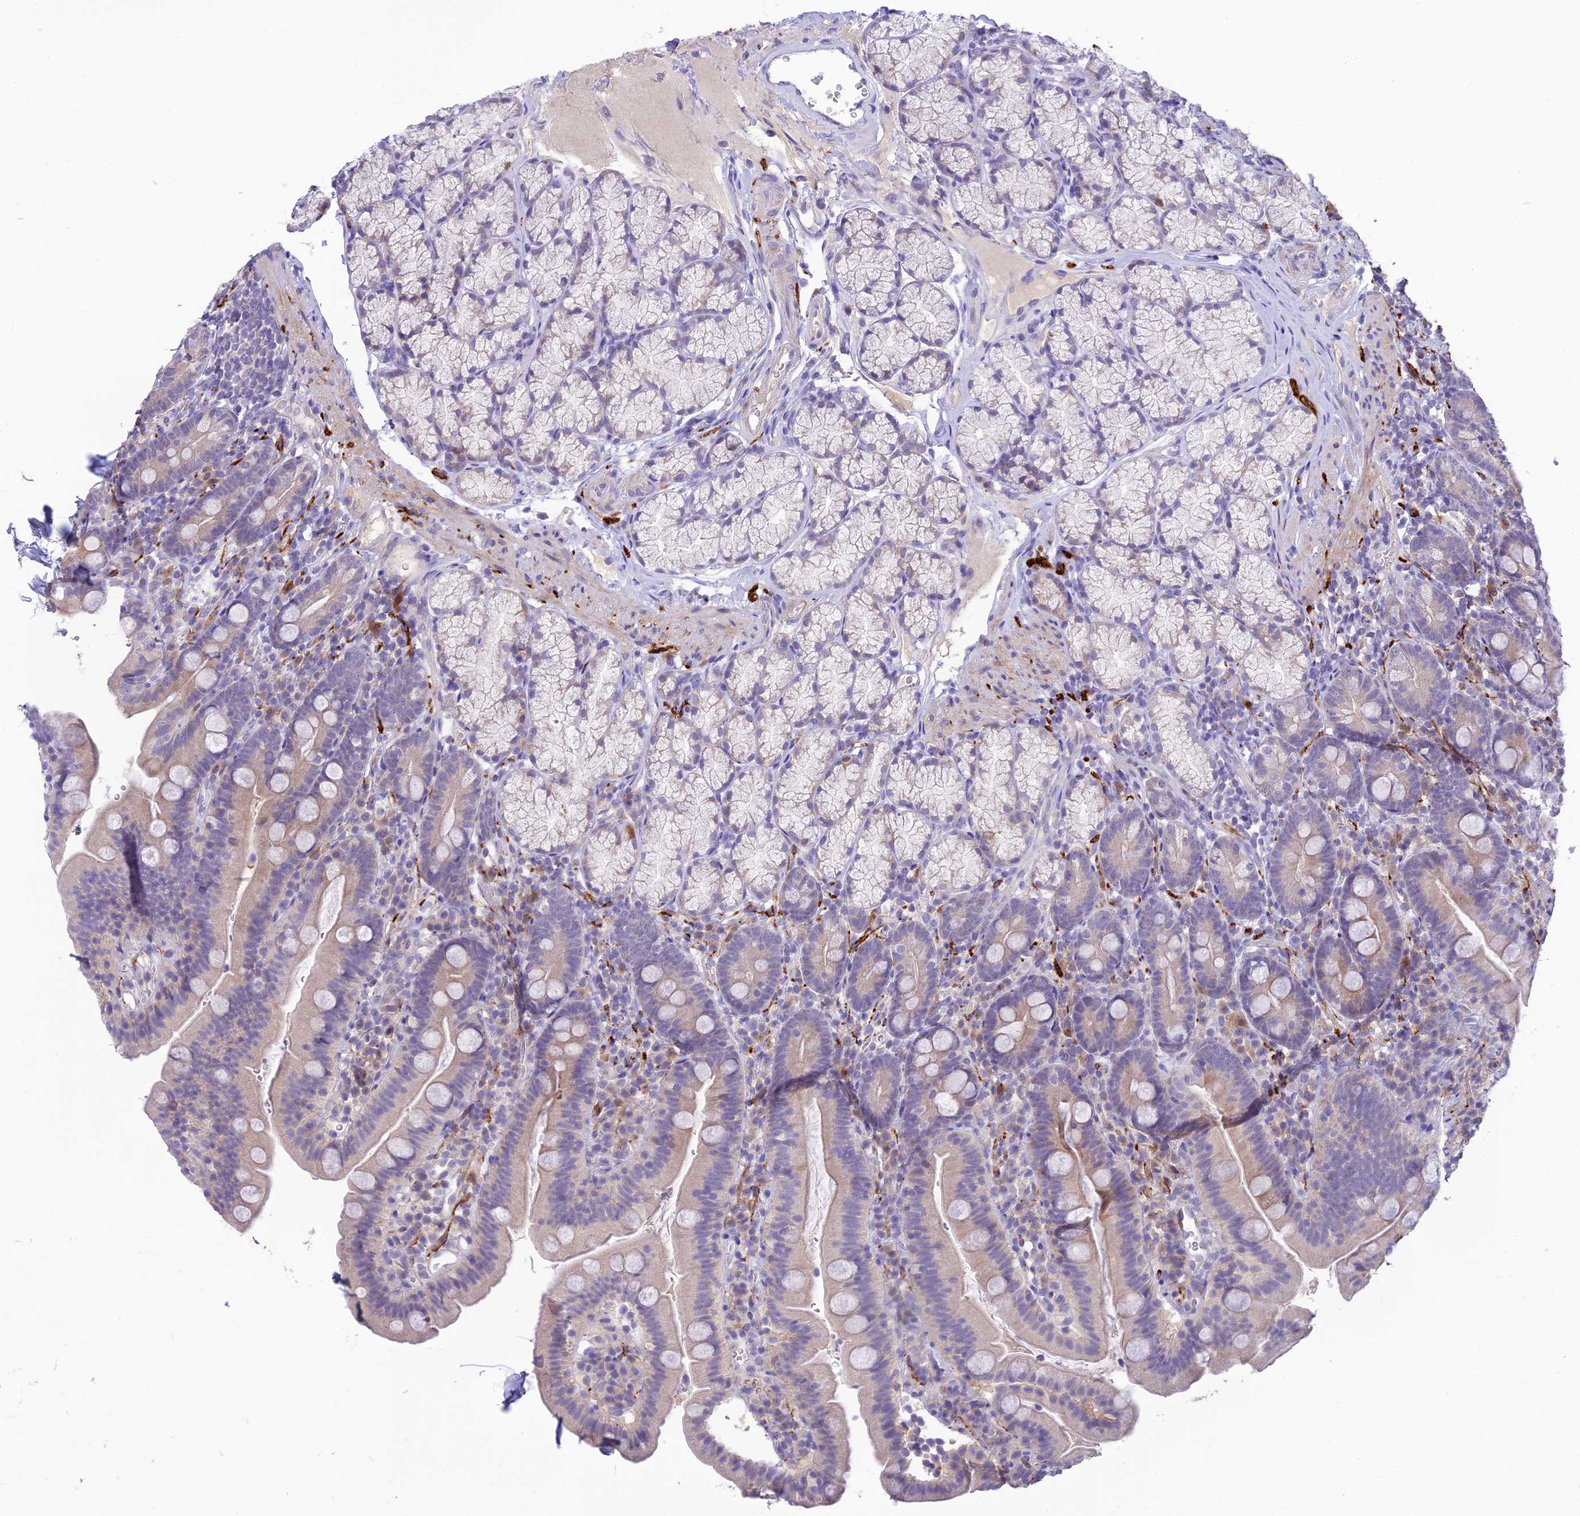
{"staining": {"intensity": "weak", "quantity": "<25%", "location": "cytoplasmic/membranous"}, "tissue": "duodenum", "cell_type": "Glandular cells", "image_type": "normal", "snomed": [{"axis": "morphology", "description": "Normal tissue, NOS"}, {"axis": "topography", "description": "Duodenum"}], "caption": "High power microscopy histopathology image of an immunohistochemistry (IHC) image of unremarkable duodenum, revealing no significant staining in glandular cells.", "gene": "XPO7", "patient": {"sex": "female", "age": 67}}